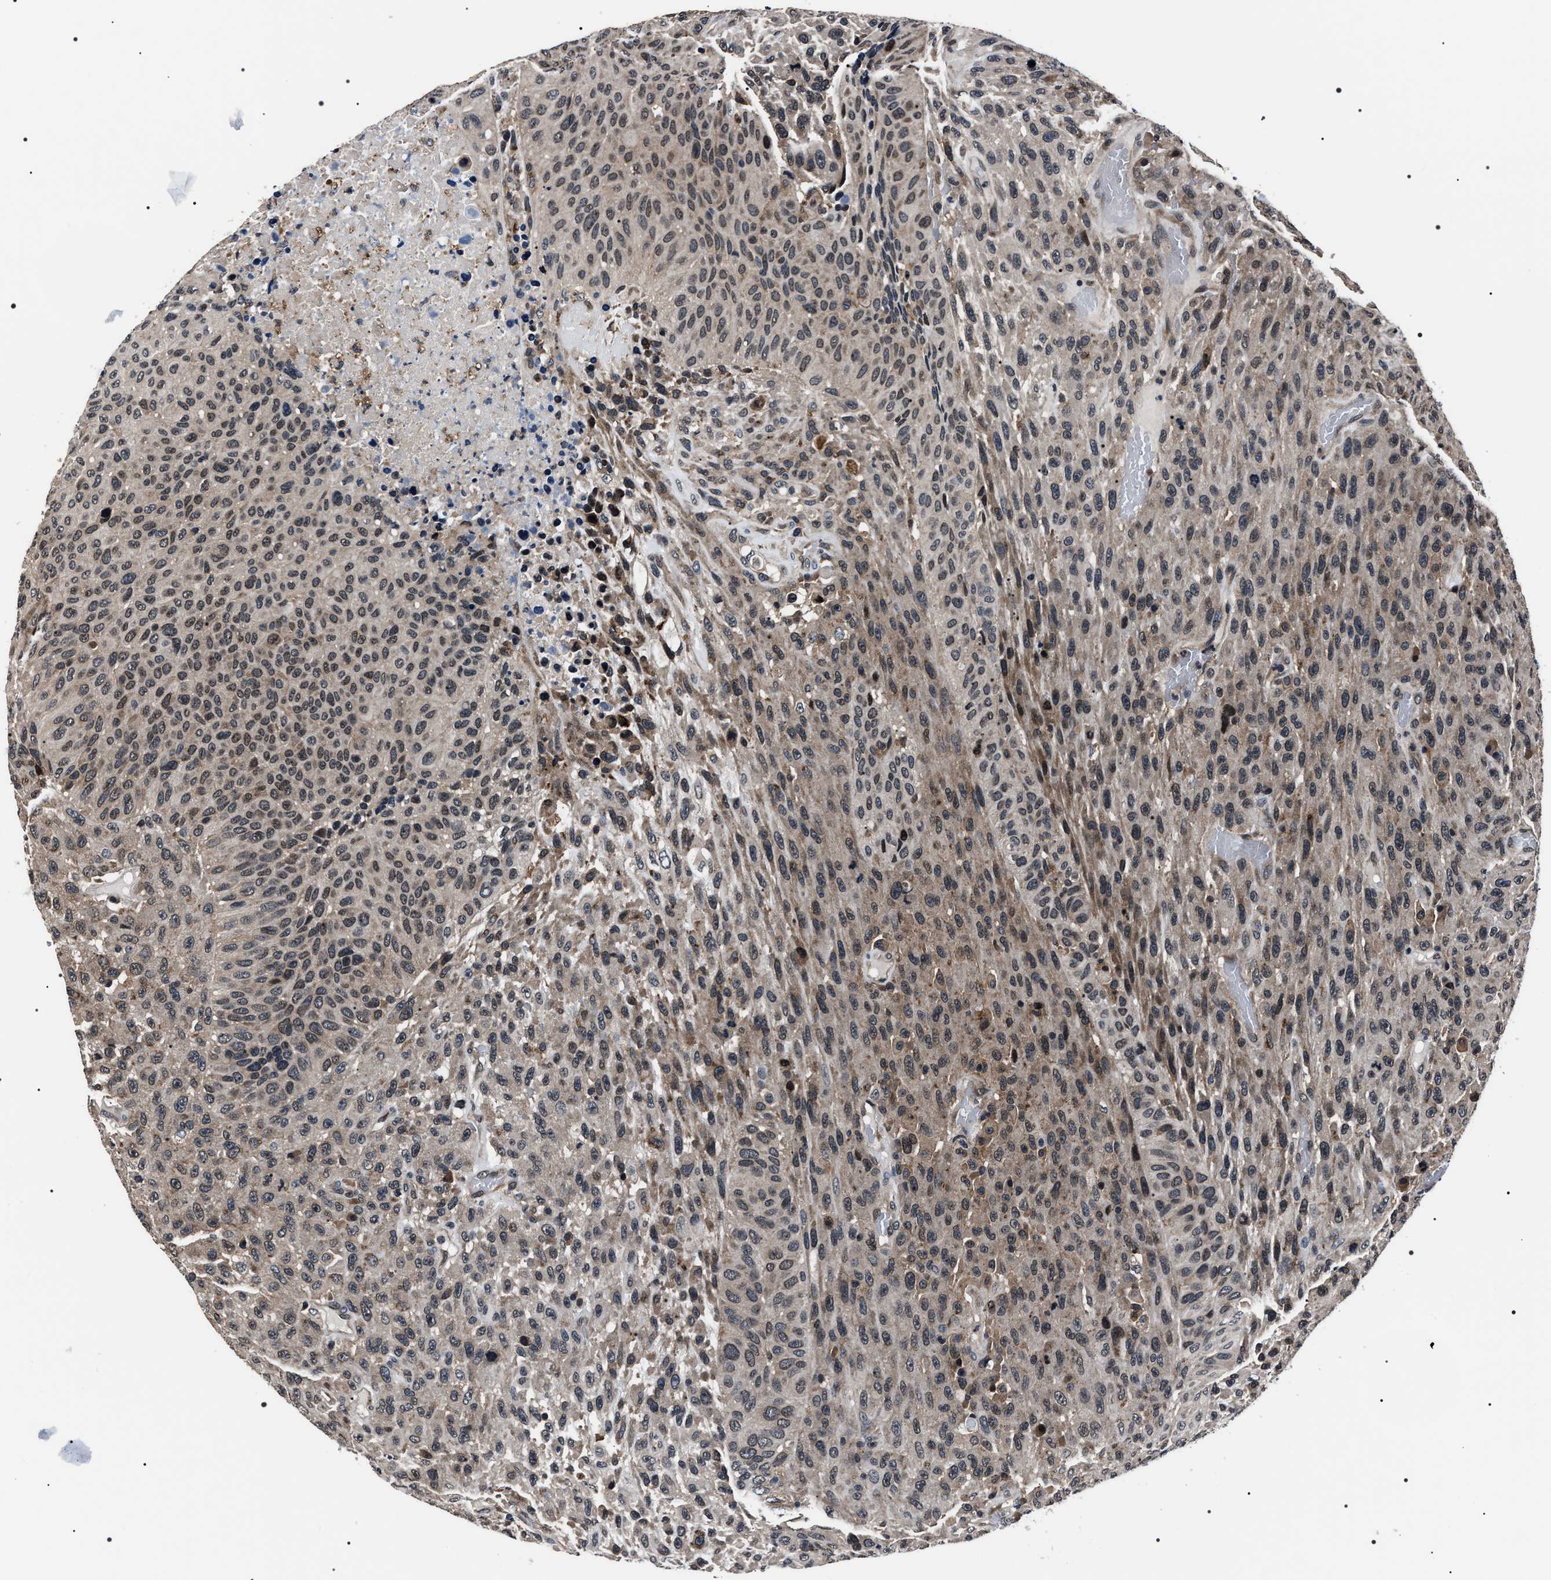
{"staining": {"intensity": "weak", "quantity": "<25%", "location": "nuclear"}, "tissue": "urothelial cancer", "cell_type": "Tumor cells", "image_type": "cancer", "snomed": [{"axis": "morphology", "description": "Urothelial carcinoma, High grade"}, {"axis": "topography", "description": "Urinary bladder"}], "caption": "Tumor cells are negative for protein expression in human urothelial cancer.", "gene": "SIPA1", "patient": {"sex": "male", "age": 66}}